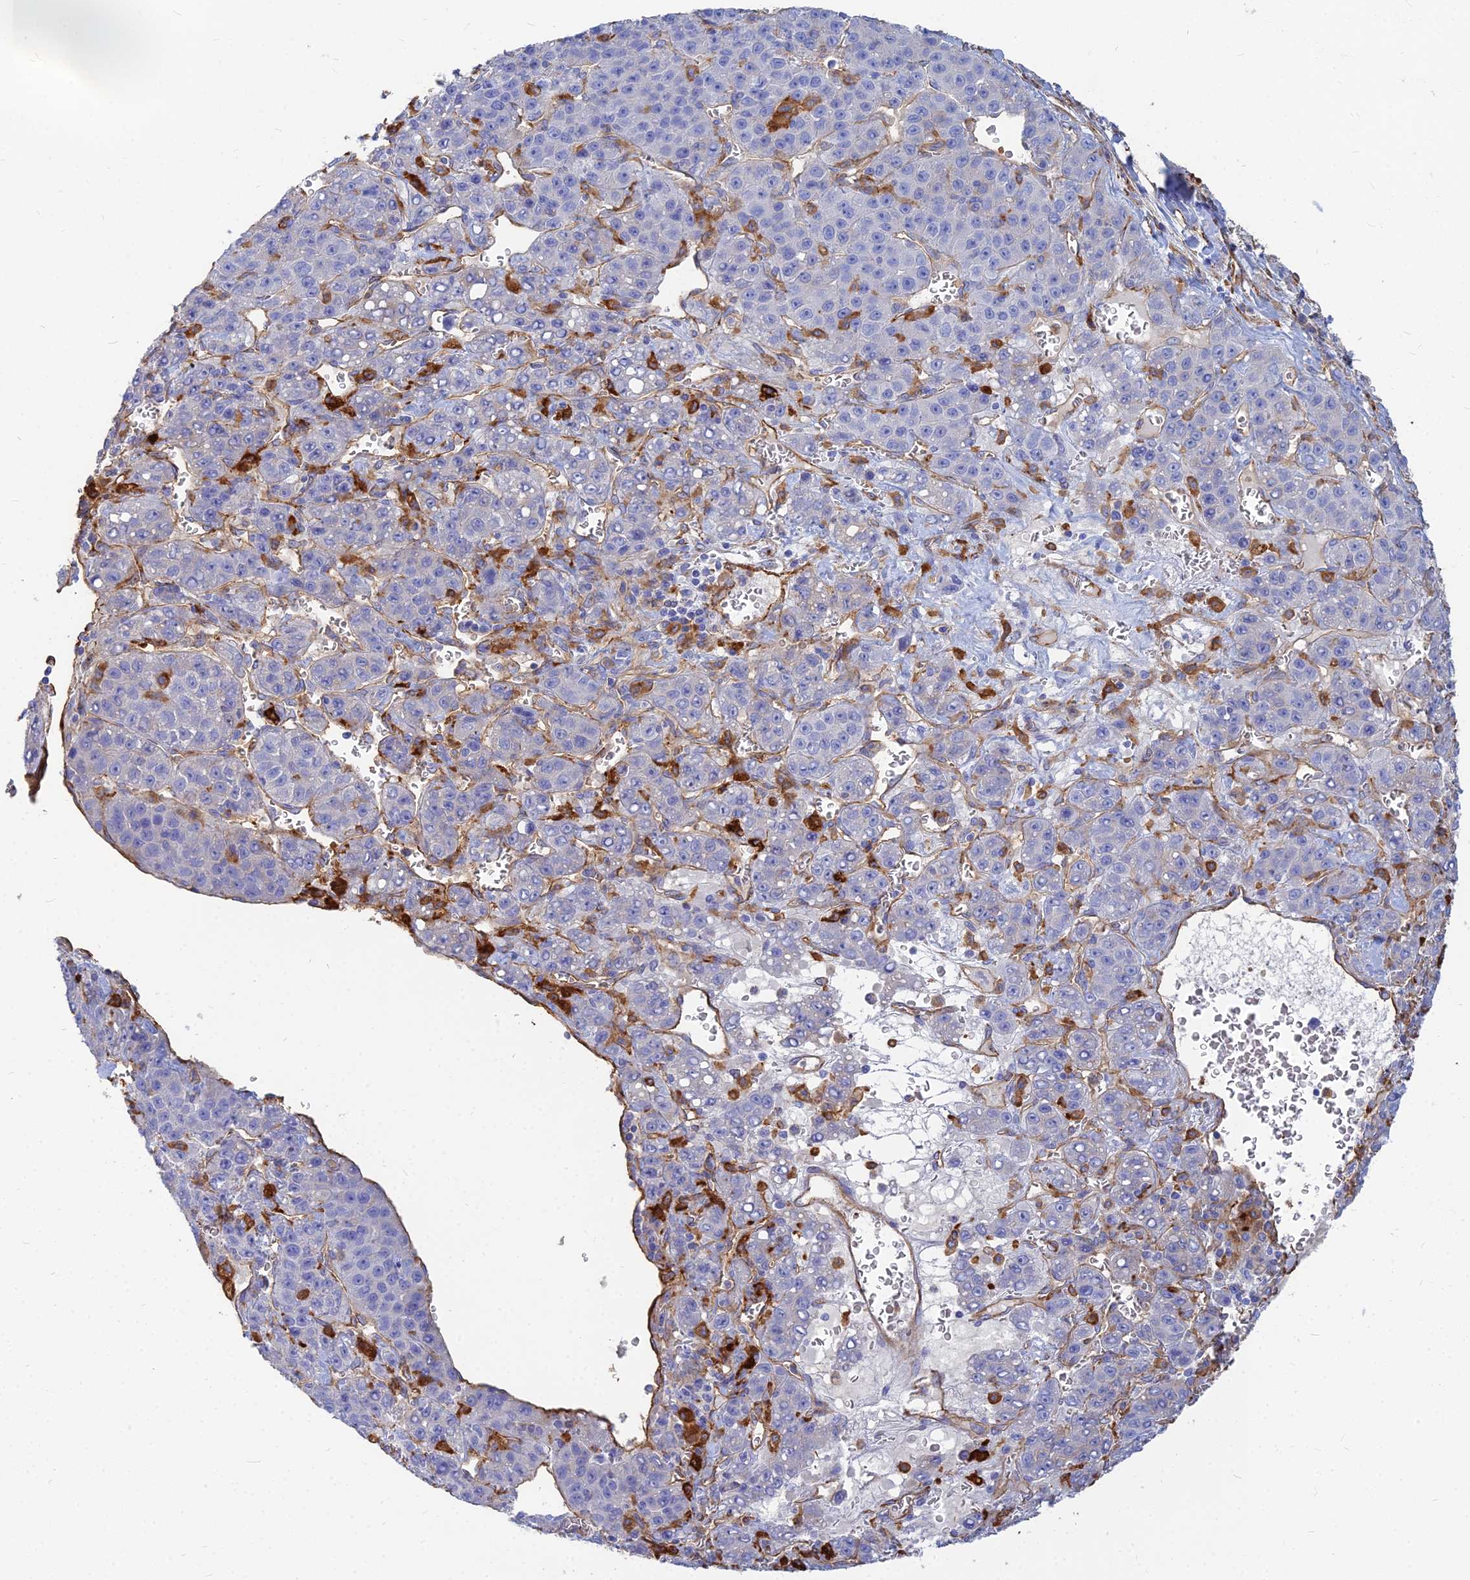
{"staining": {"intensity": "negative", "quantity": "none", "location": "none"}, "tissue": "liver cancer", "cell_type": "Tumor cells", "image_type": "cancer", "snomed": [{"axis": "morphology", "description": "Carcinoma, Hepatocellular, NOS"}, {"axis": "topography", "description": "Liver"}], "caption": "IHC photomicrograph of human liver cancer stained for a protein (brown), which demonstrates no positivity in tumor cells. (DAB (3,3'-diaminobenzidine) immunohistochemistry, high magnification).", "gene": "VAT1", "patient": {"sex": "female", "age": 53}}